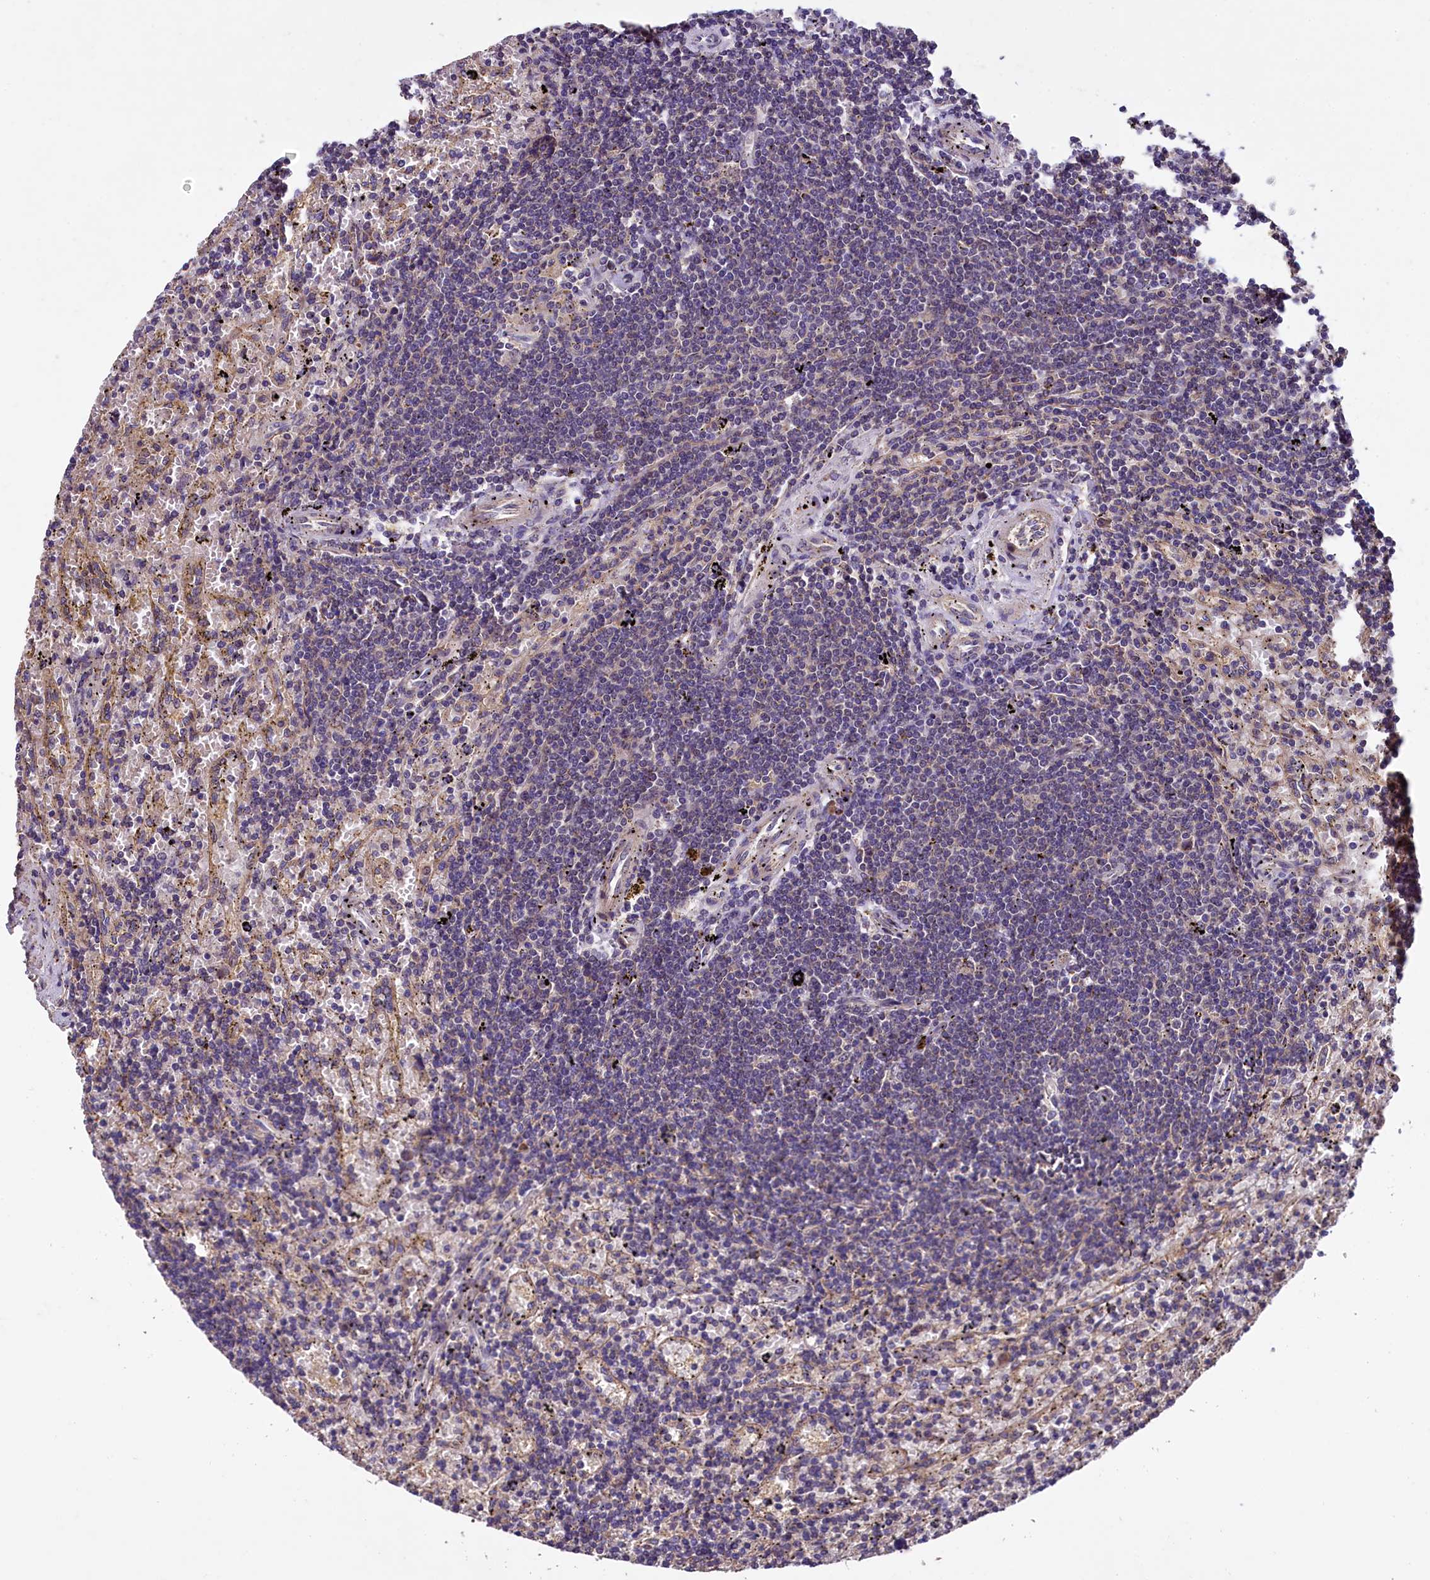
{"staining": {"intensity": "negative", "quantity": "none", "location": "none"}, "tissue": "lymphoma", "cell_type": "Tumor cells", "image_type": "cancer", "snomed": [{"axis": "morphology", "description": "Malignant lymphoma, non-Hodgkin's type, Low grade"}, {"axis": "topography", "description": "Spleen"}], "caption": "This is an immunohistochemistry (IHC) histopathology image of human lymphoma. There is no staining in tumor cells.", "gene": "PLXNB1", "patient": {"sex": "male", "age": 76}}